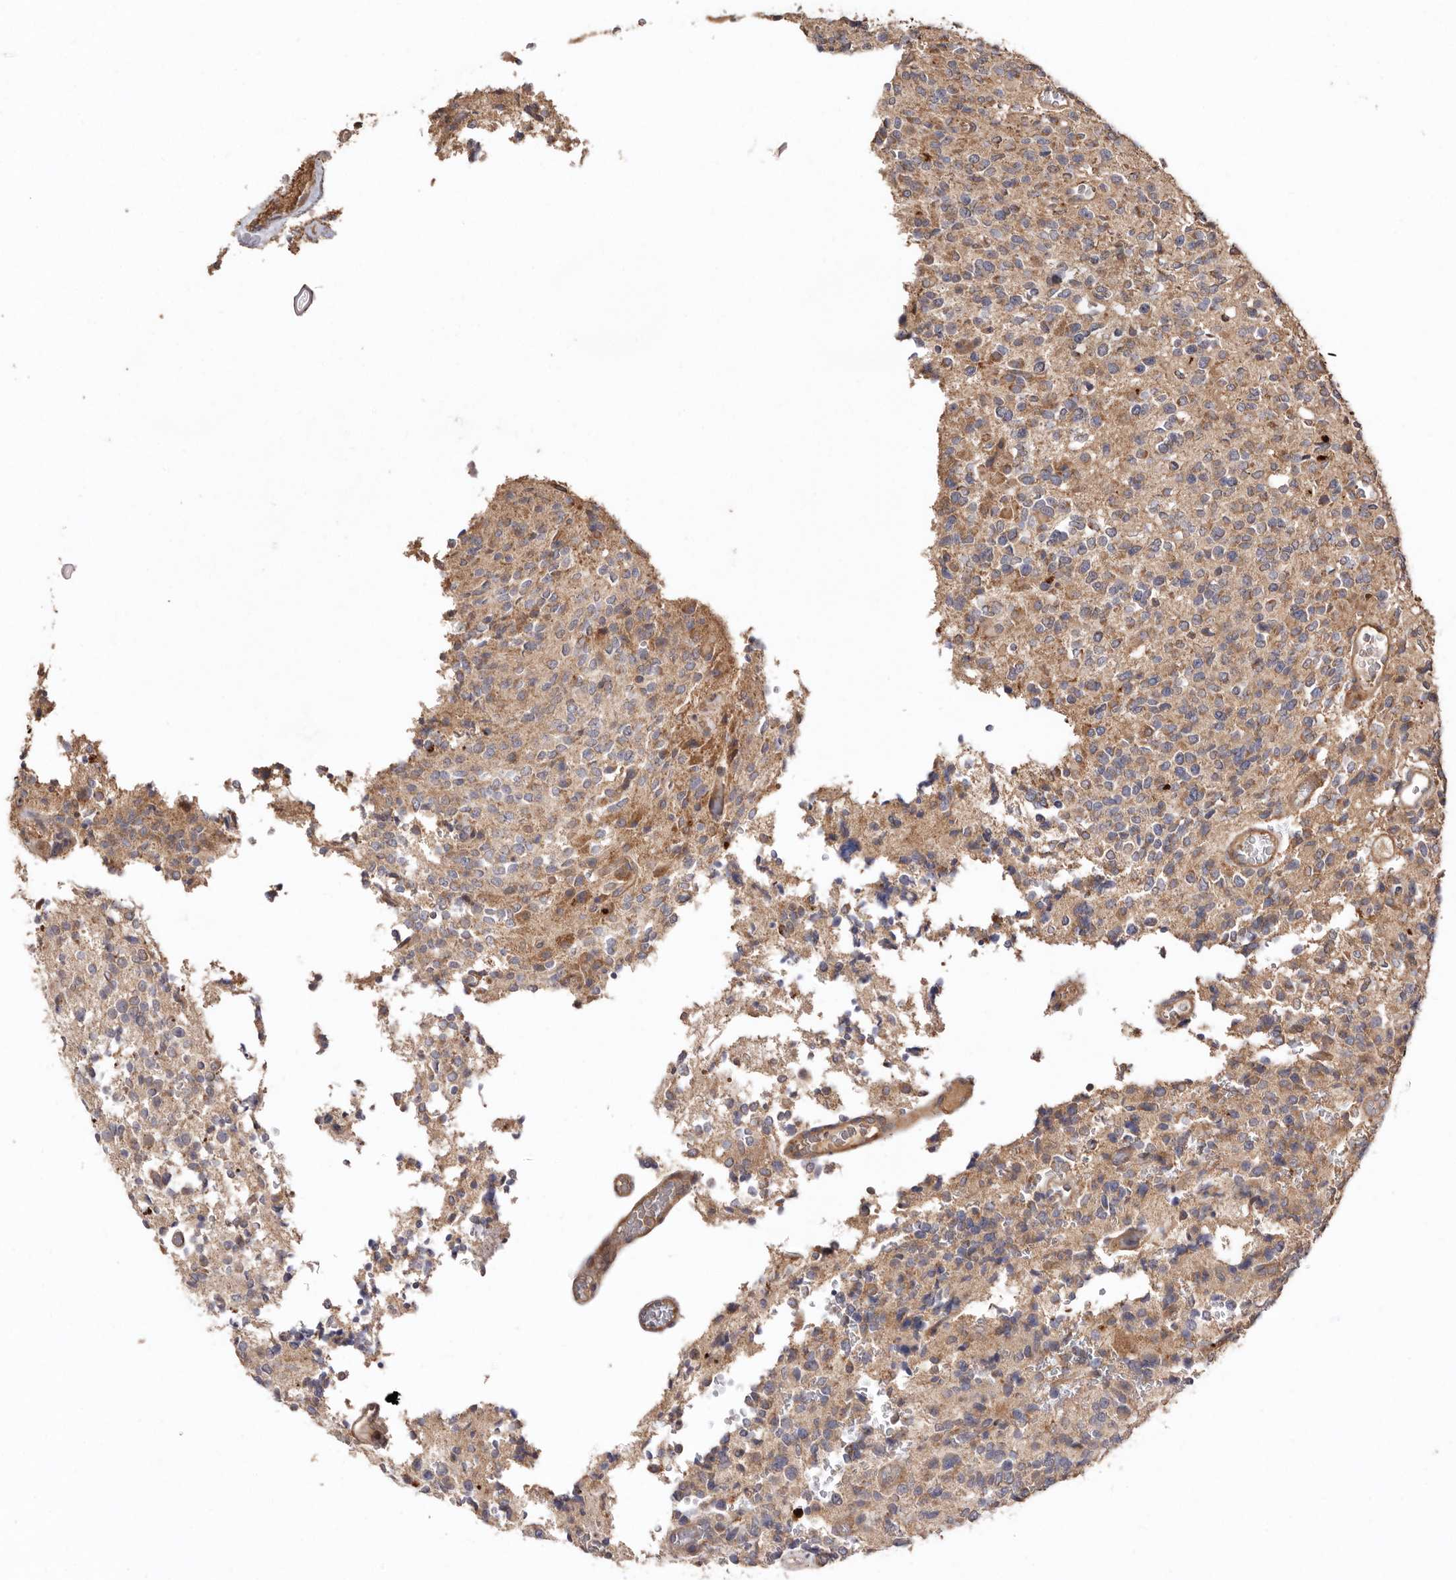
{"staining": {"intensity": "weak", "quantity": "<25%", "location": "cytoplasmic/membranous"}, "tissue": "glioma", "cell_type": "Tumor cells", "image_type": "cancer", "snomed": [{"axis": "morphology", "description": "Glioma, malignant, High grade"}, {"axis": "topography", "description": "Brain"}], "caption": "A photomicrograph of glioma stained for a protein exhibits no brown staining in tumor cells. The staining was performed using DAB (3,3'-diaminobenzidine) to visualize the protein expression in brown, while the nuclei were stained in blue with hematoxylin (Magnification: 20x).", "gene": "RWDD1", "patient": {"sex": "male", "age": 34}}